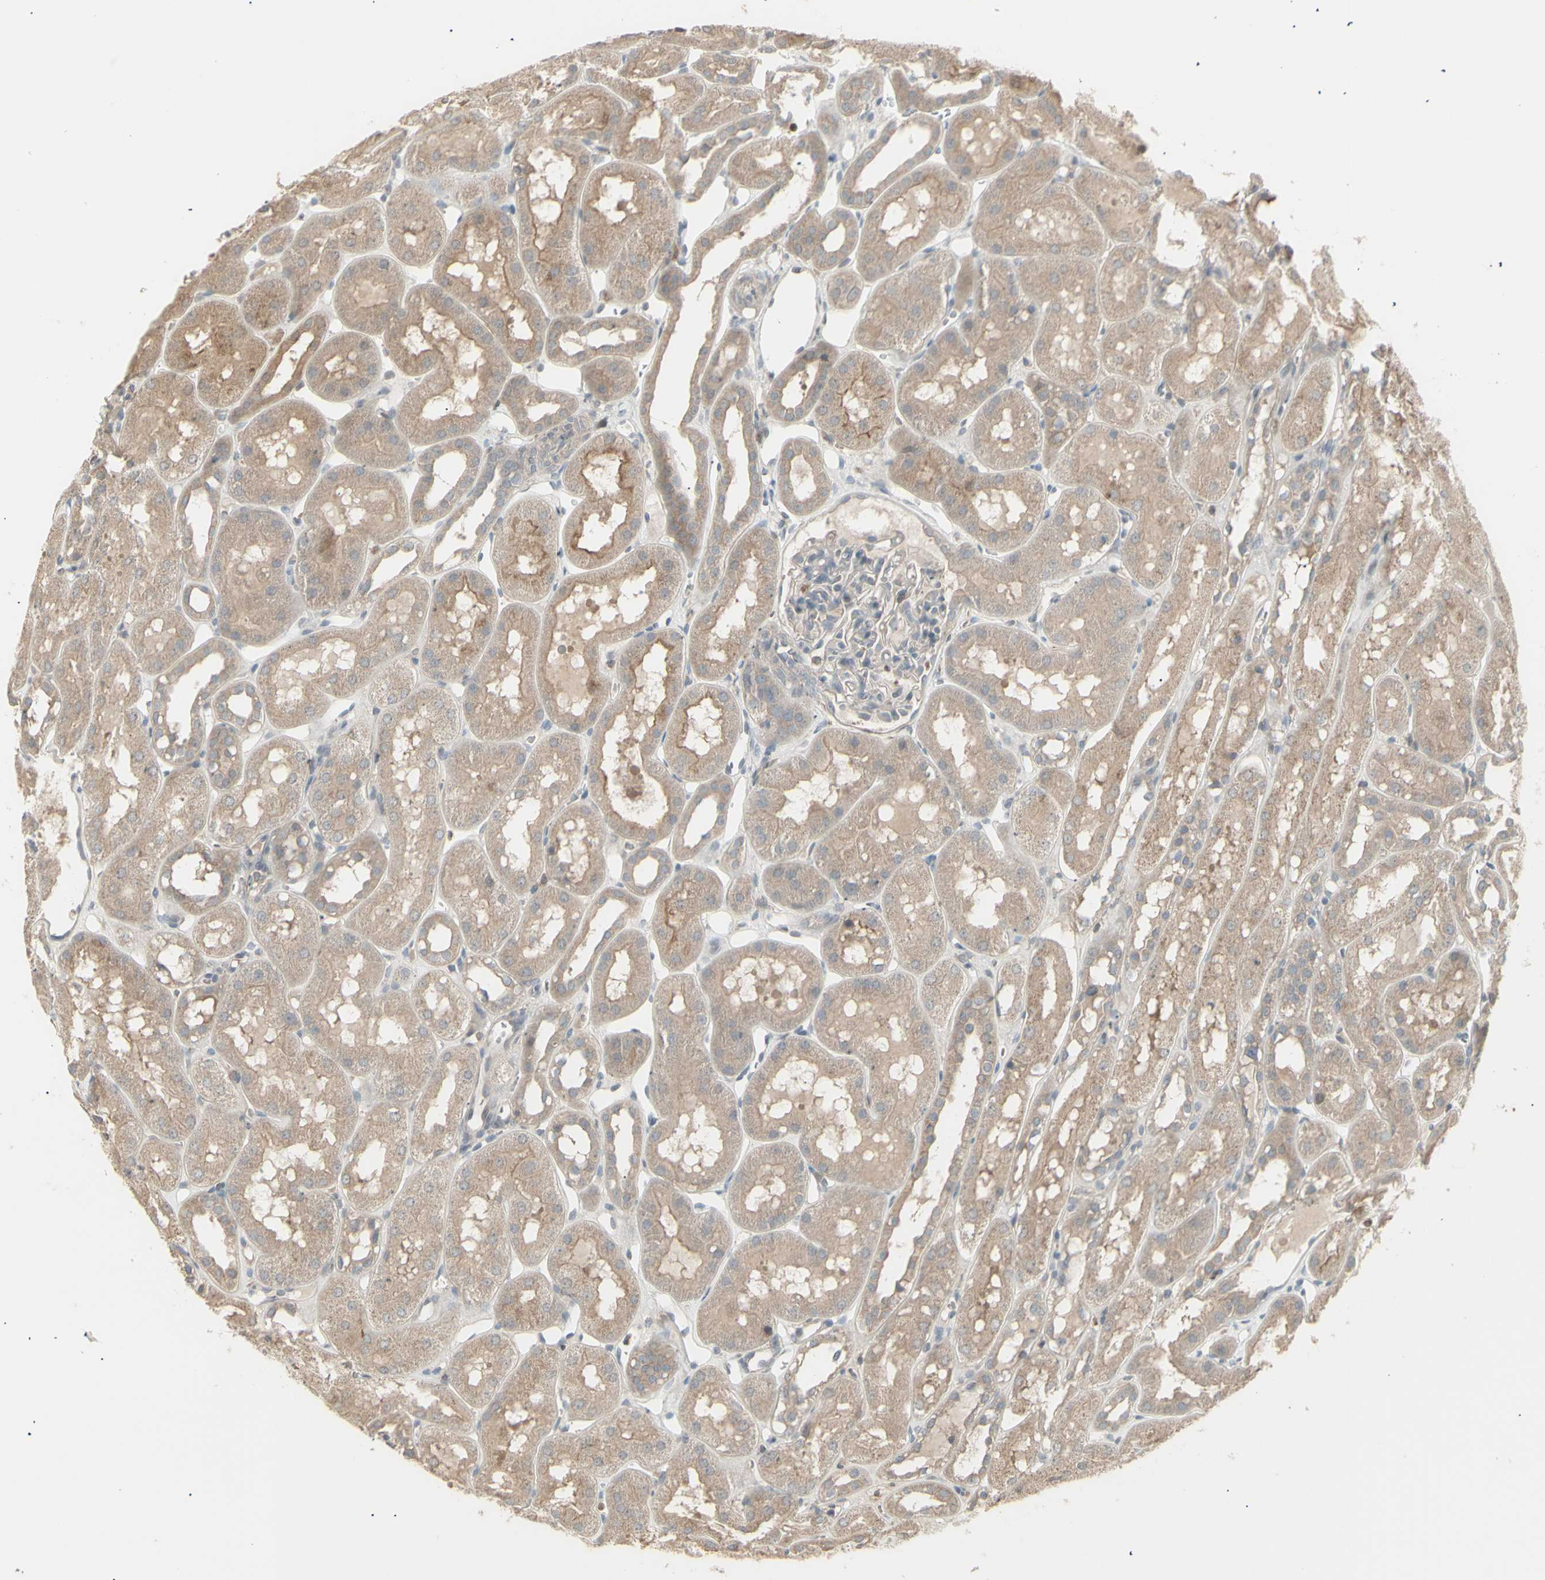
{"staining": {"intensity": "negative", "quantity": "none", "location": "none"}, "tissue": "kidney", "cell_type": "Cells in glomeruli", "image_type": "normal", "snomed": [{"axis": "morphology", "description": "Normal tissue, NOS"}, {"axis": "topography", "description": "Kidney"}, {"axis": "topography", "description": "Urinary bladder"}], "caption": "Kidney stained for a protein using immunohistochemistry (IHC) reveals no expression cells in glomeruli.", "gene": "CSK", "patient": {"sex": "male", "age": 16}}